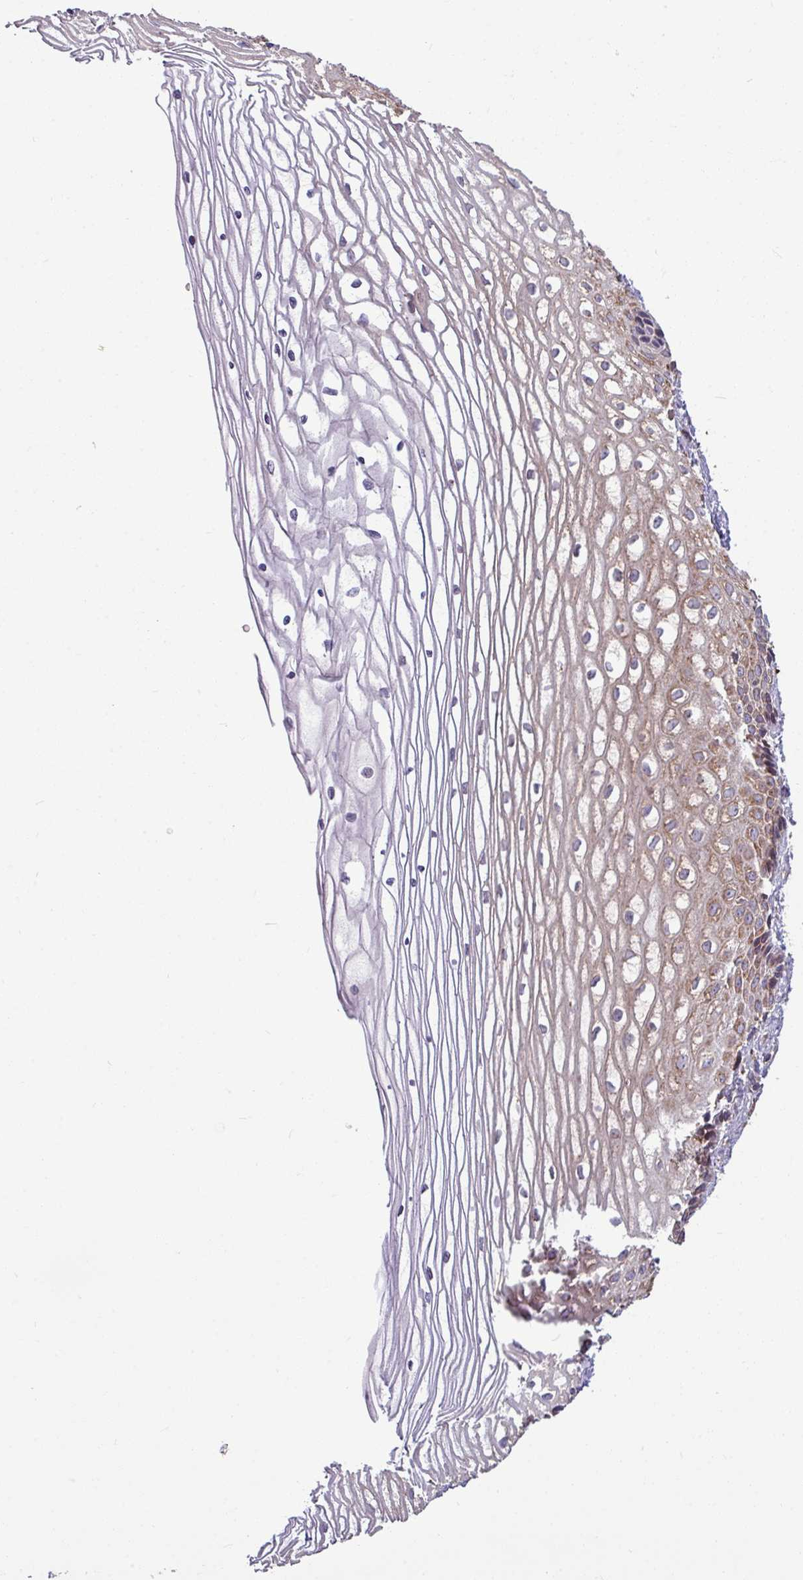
{"staining": {"intensity": "strong", "quantity": ">75%", "location": "cytoplasmic/membranous"}, "tissue": "cervix", "cell_type": "Glandular cells", "image_type": "normal", "snomed": [{"axis": "morphology", "description": "Normal tissue, NOS"}, {"axis": "topography", "description": "Cervix"}], "caption": "Strong cytoplasmic/membranous staining for a protein is present in approximately >75% of glandular cells of unremarkable cervix using IHC.", "gene": "LSM12", "patient": {"sex": "female", "age": 47}}